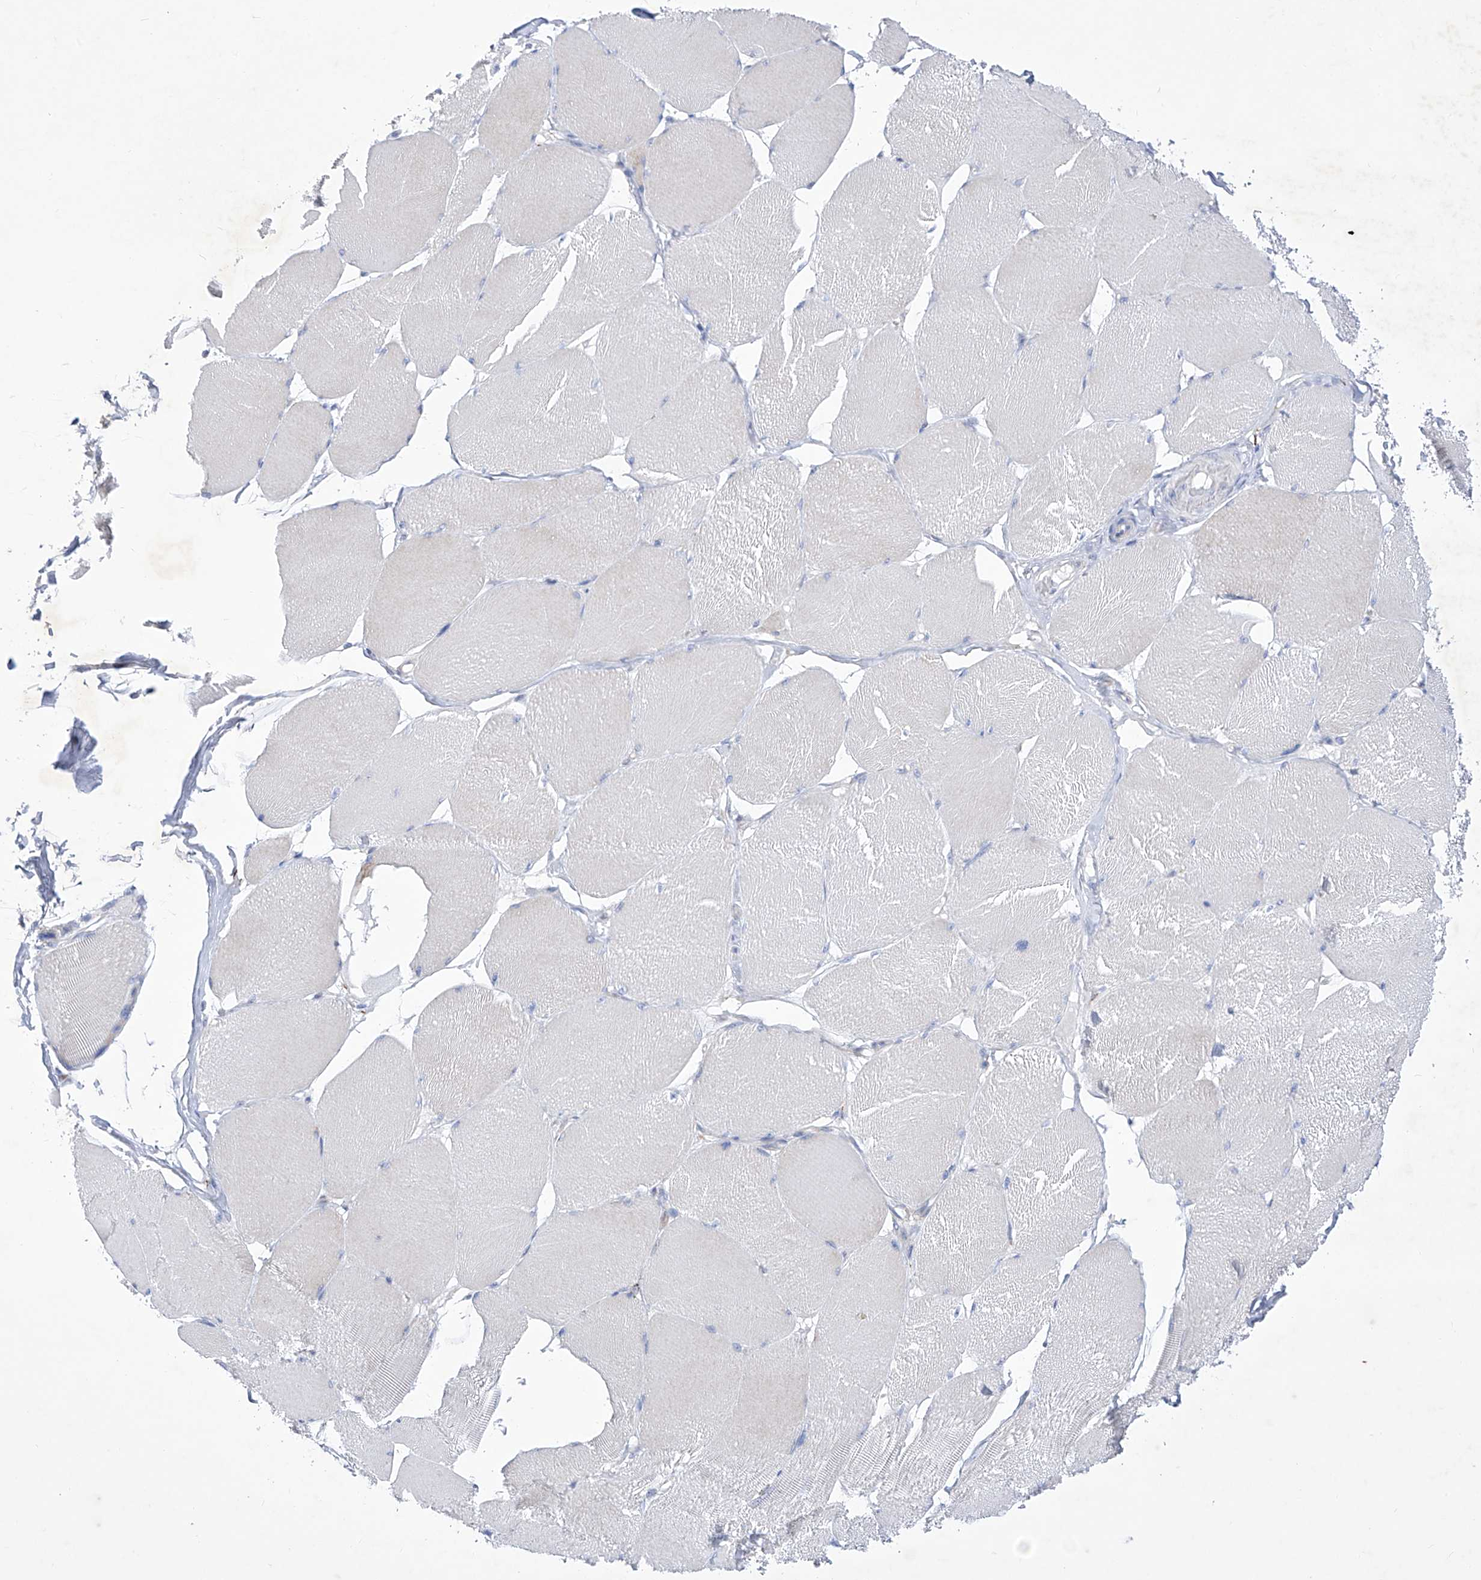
{"staining": {"intensity": "negative", "quantity": "none", "location": "none"}, "tissue": "skeletal muscle", "cell_type": "Myocytes", "image_type": "normal", "snomed": [{"axis": "morphology", "description": "Normal tissue, NOS"}, {"axis": "topography", "description": "Skin"}, {"axis": "topography", "description": "Skeletal muscle"}], "caption": "Skeletal muscle was stained to show a protein in brown. There is no significant expression in myocytes. The staining was performed using DAB (3,3'-diaminobenzidine) to visualize the protein expression in brown, while the nuclei were stained in blue with hematoxylin (Magnification: 20x).", "gene": "C1orf87", "patient": {"sex": "male", "age": 83}}